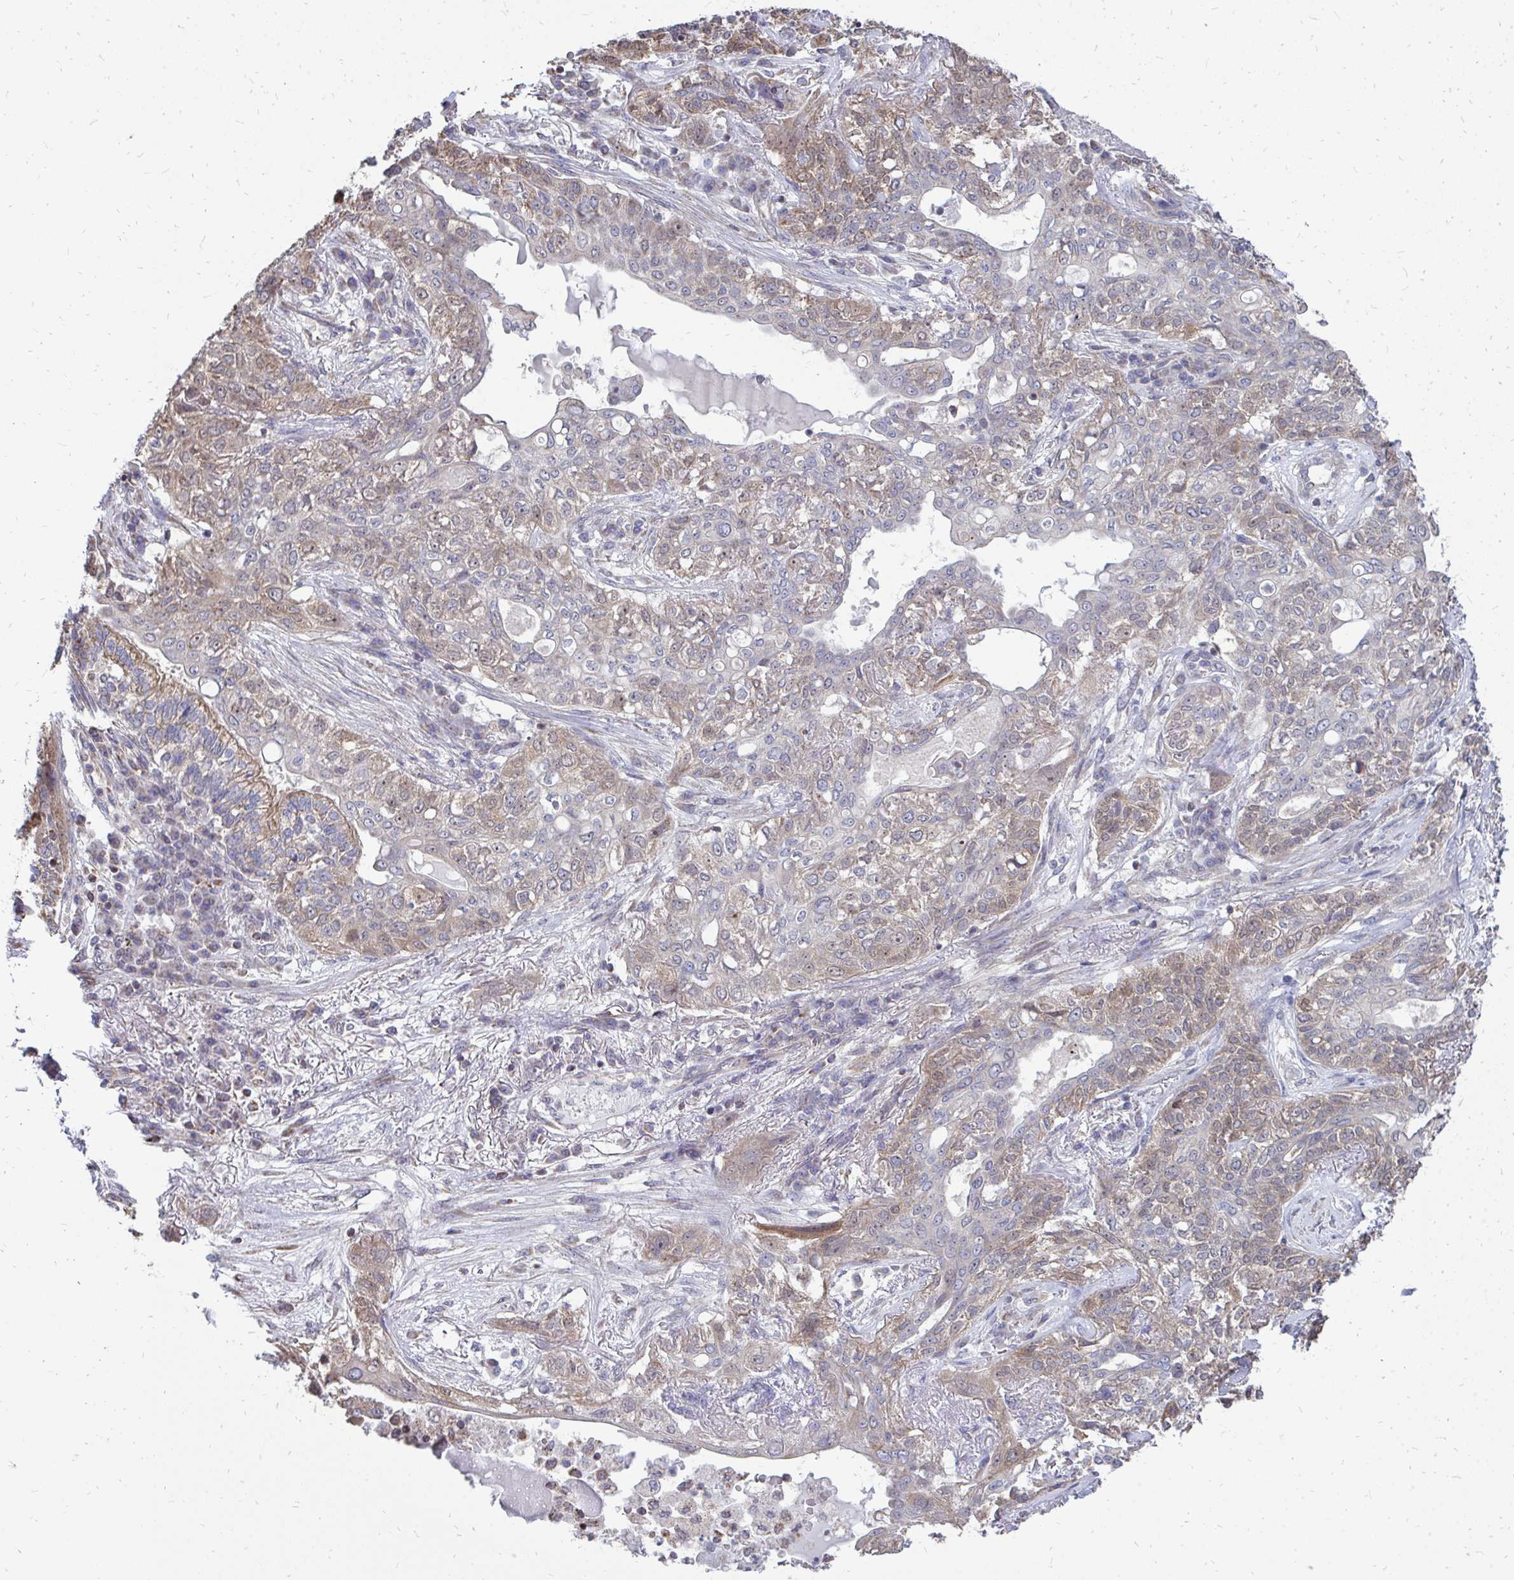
{"staining": {"intensity": "weak", "quantity": ">75%", "location": "cytoplasmic/membranous"}, "tissue": "lung cancer", "cell_type": "Tumor cells", "image_type": "cancer", "snomed": [{"axis": "morphology", "description": "Squamous cell carcinoma, NOS"}, {"axis": "topography", "description": "Lung"}], "caption": "The immunohistochemical stain highlights weak cytoplasmic/membranous expression in tumor cells of lung cancer tissue.", "gene": "DNAJA2", "patient": {"sex": "female", "age": 70}}